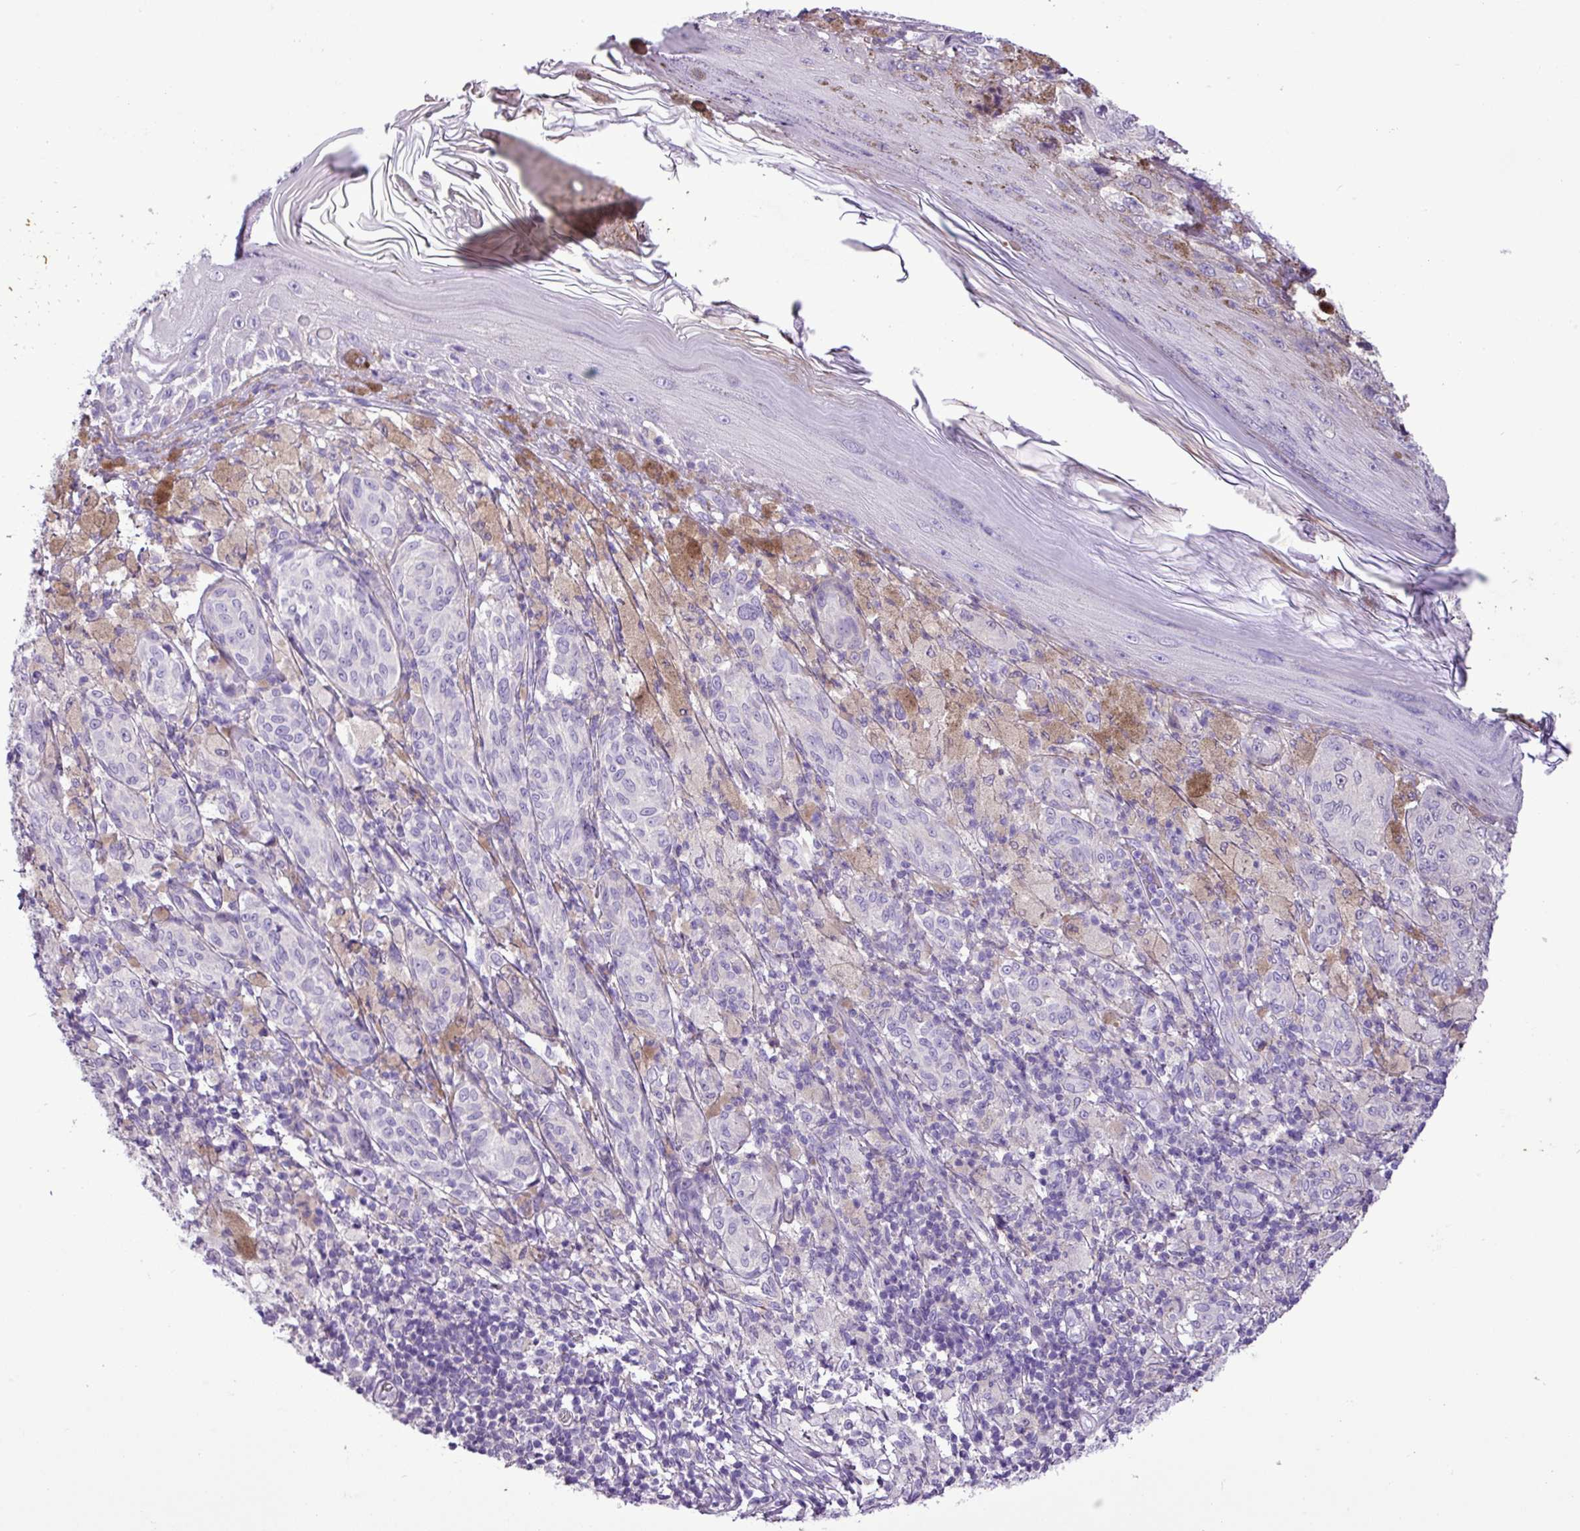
{"staining": {"intensity": "negative", "quantity": "none", "location": "none"}, "tissue": "melanoma", "cell_type": "Tumor cells", "image_type": "cancer", "snomed": [{"axis": "morphology", "description": "Malignant melanoma, NOS"}, {"axis": "topography", "description": "Skin"}], "caption": "Tumor cells show no significant protein staining in malignant melanoma.", "gene": "ZNF334", "patient": {"sex": "male", "age": 42}}